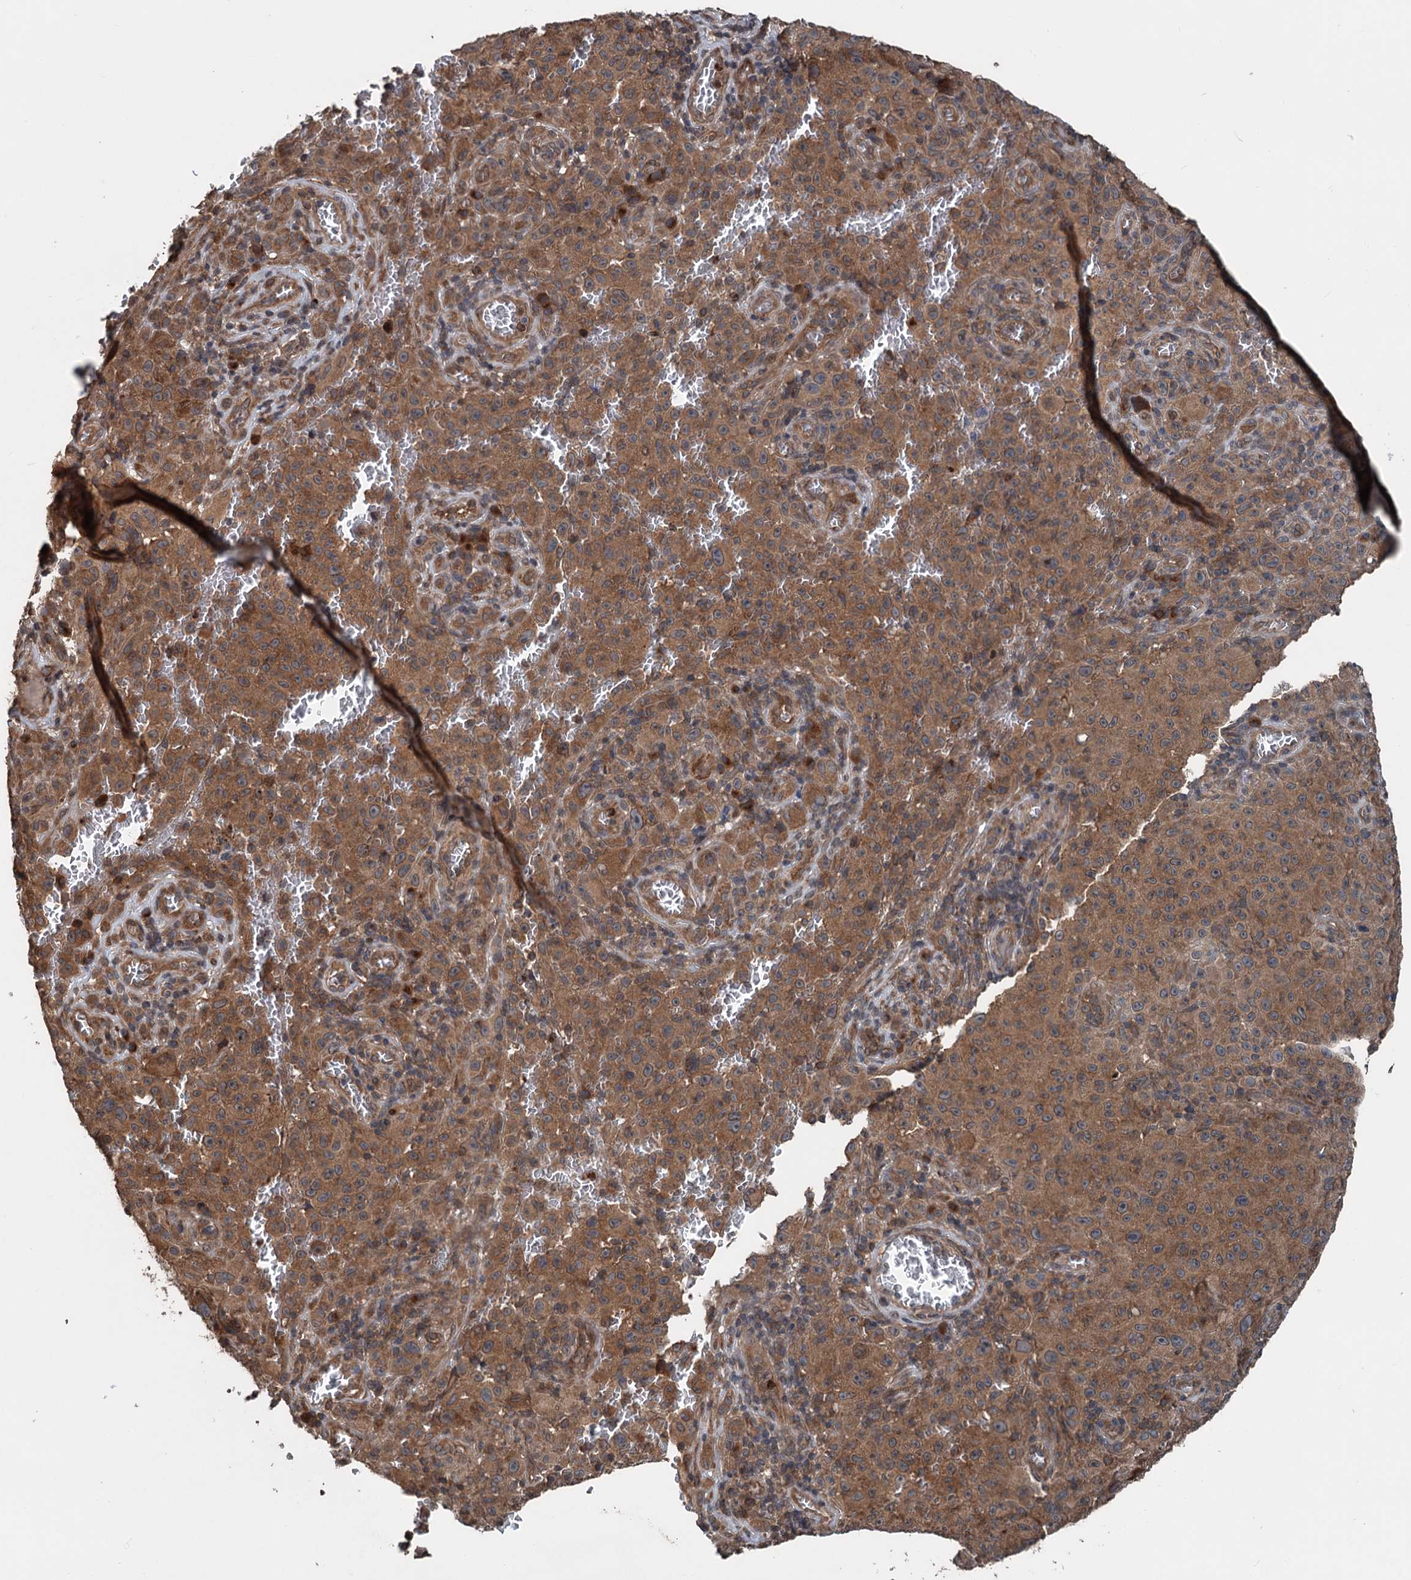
{"staining": {"intensity": "moderate", "quantity": ">75%", "location": "cytoplasmic/membranous"}, "tissue": "melanoma", "cell_type": "Tumor cells", "image_type": "cancer", "snomed": [{"axis": "morphology", "description": "Malignant melanoma, NOS"}, {"axis": "topography", "description": "Skin"}], "caption": "High-magnification brightfield microscopy of melanoma stained with DAB (3,3'-diaminobenzidine) (brown) and counterstained with hematoxylin (blue). tumor cells exhibit moderate cytoplasmic/membranous expression is present in about>75% of cells.", "gene": "N4BP2L2", "patient": {"sex": "female", "age": 82}}